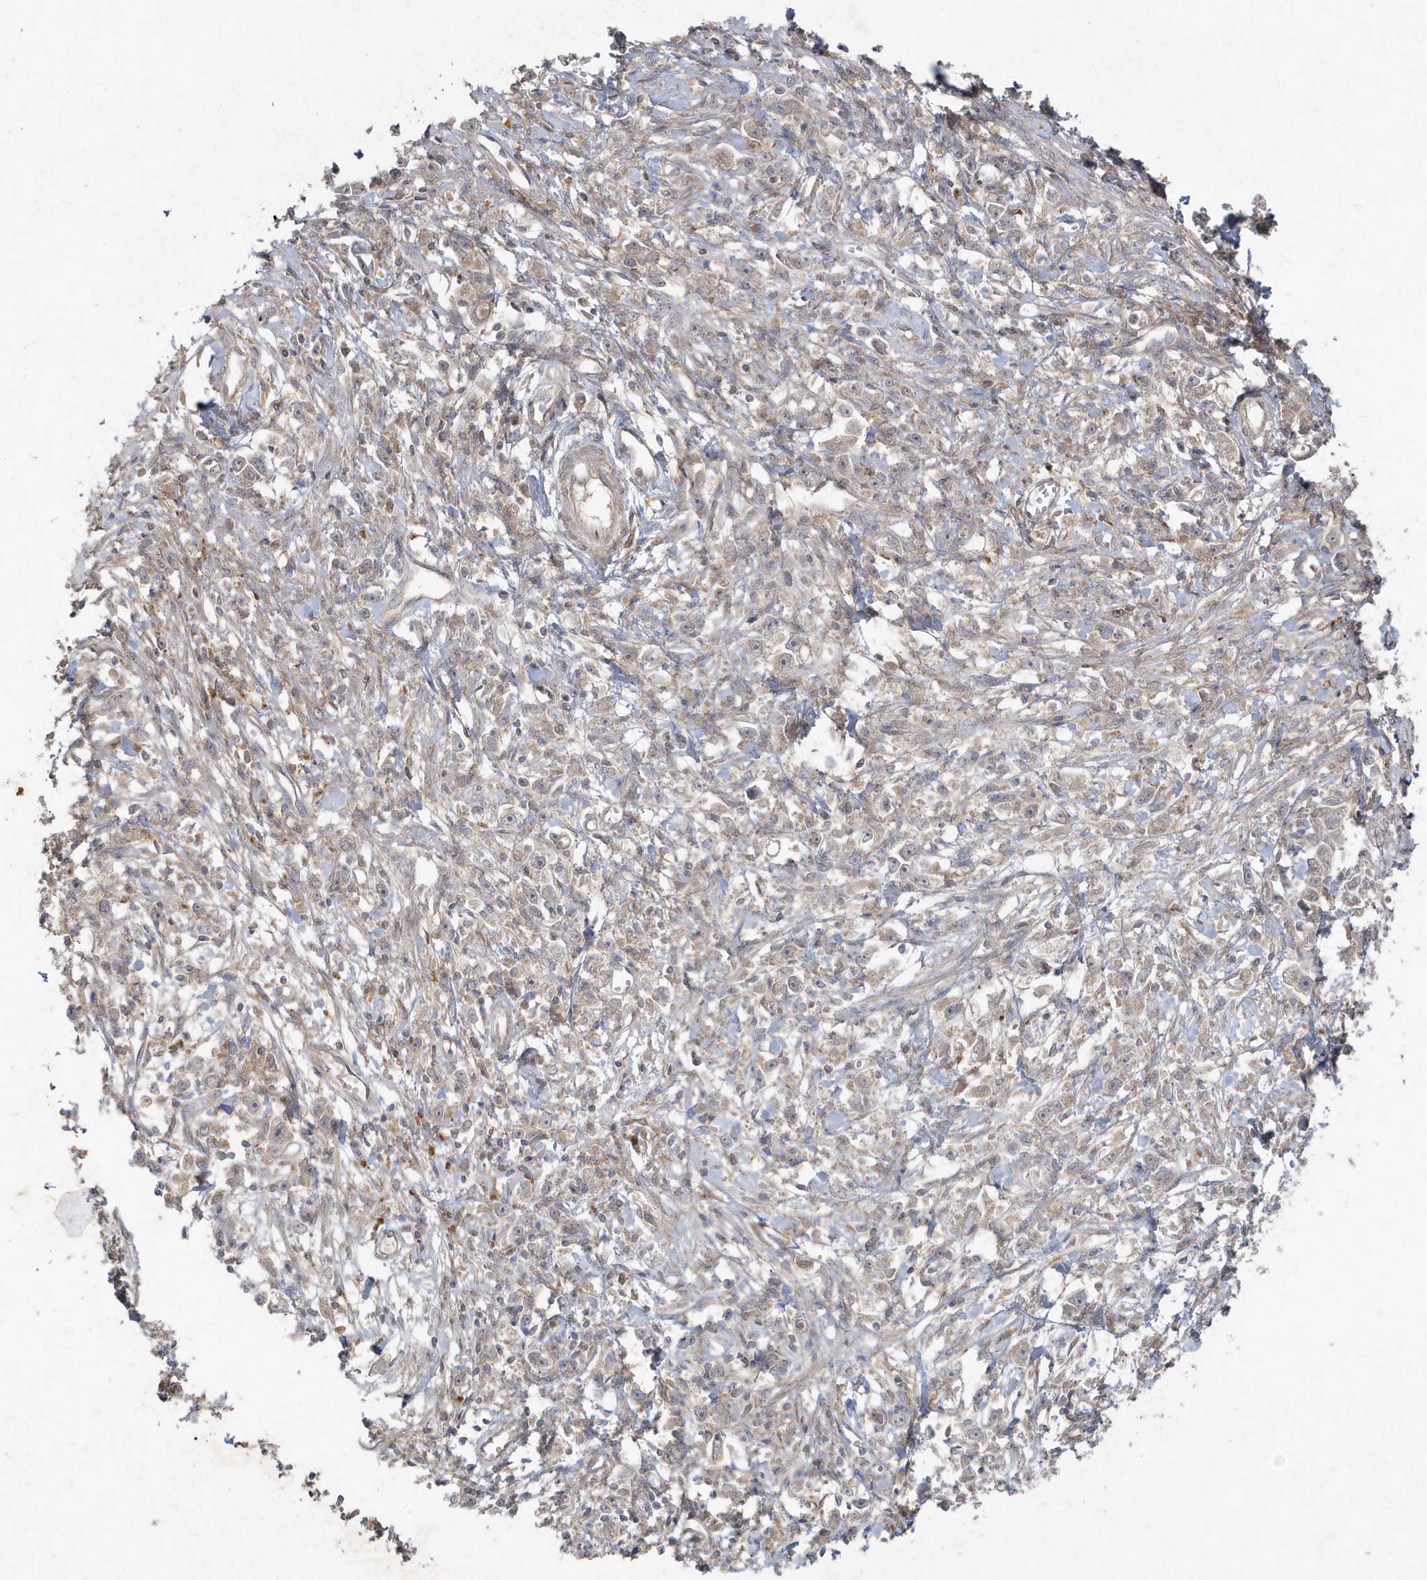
{"staining": {"intensity": "weak", "quantity": ">75%", "location": "cytoplasmic/membranous"}, "tissue": "stomach cancer", "cell_type": "Tumor cells", "image_type": "cancer", "snomed": [{"axis": "morphology", "description": "Adenocarcinoma, NOS"}, {"axis": "topography", "description": "Stomach"}], "caption": "Immunohistochemical staining of human stomach cancer (adenocarcinoma) demonstrates low levels of weak cytoplasmic/membranous positivity in about >75% of tumor cells.", "gene": "C1RL", "patient": {"sex": "female", "age": 59}}